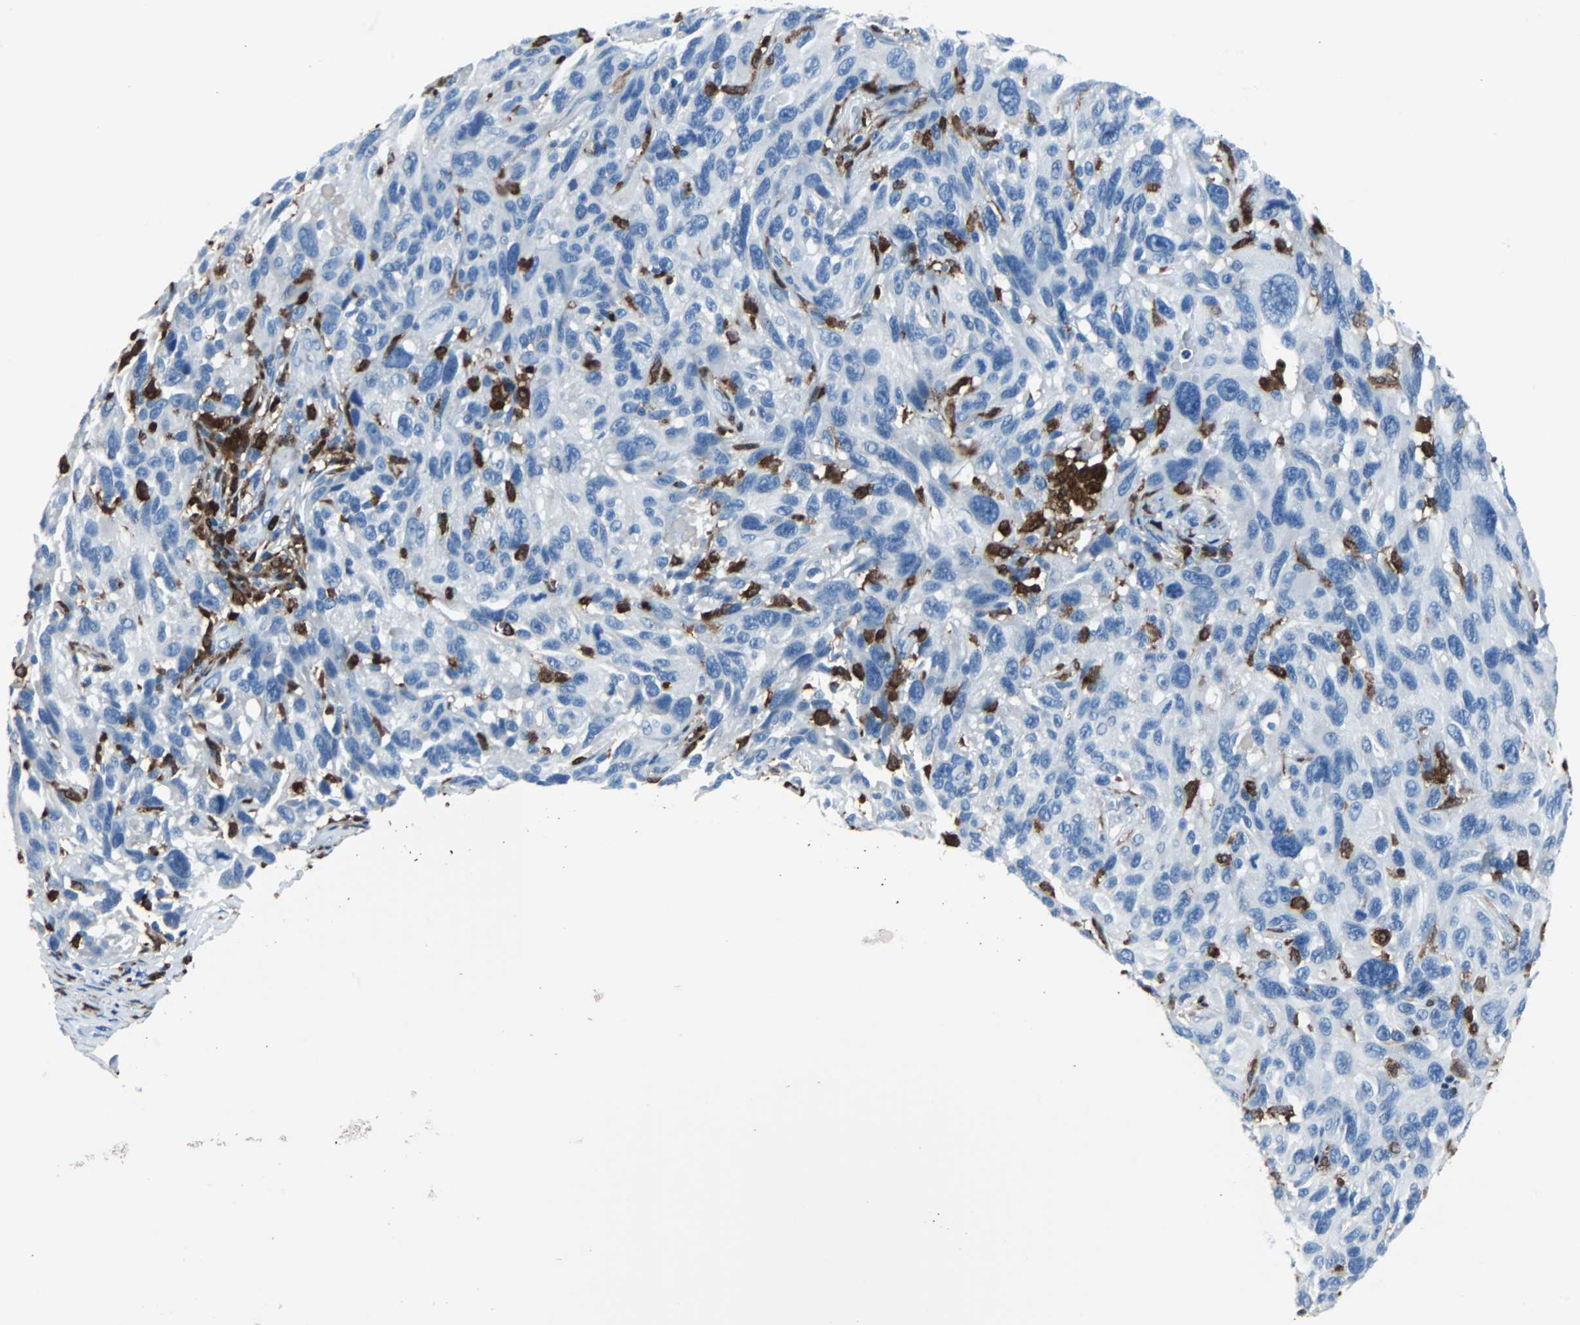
{"staining": {"intensity": "negative", "quantity": "none", "location": "none"}, "tissue": "melanoma", "cell_type": "Tumor cells", "image_type": "cancer", "snomed": [{"axis": "morphology", "description": "Malignant melanoma, NOS"}, {"axis": "topography", "description": "Skin"}], "caption": "The IHC photomicrograph has no significant positivity in tumor cells of malignant melanoma tissue.", "gene": "SYK", "patient": {"sex": "male", "age": 53}}